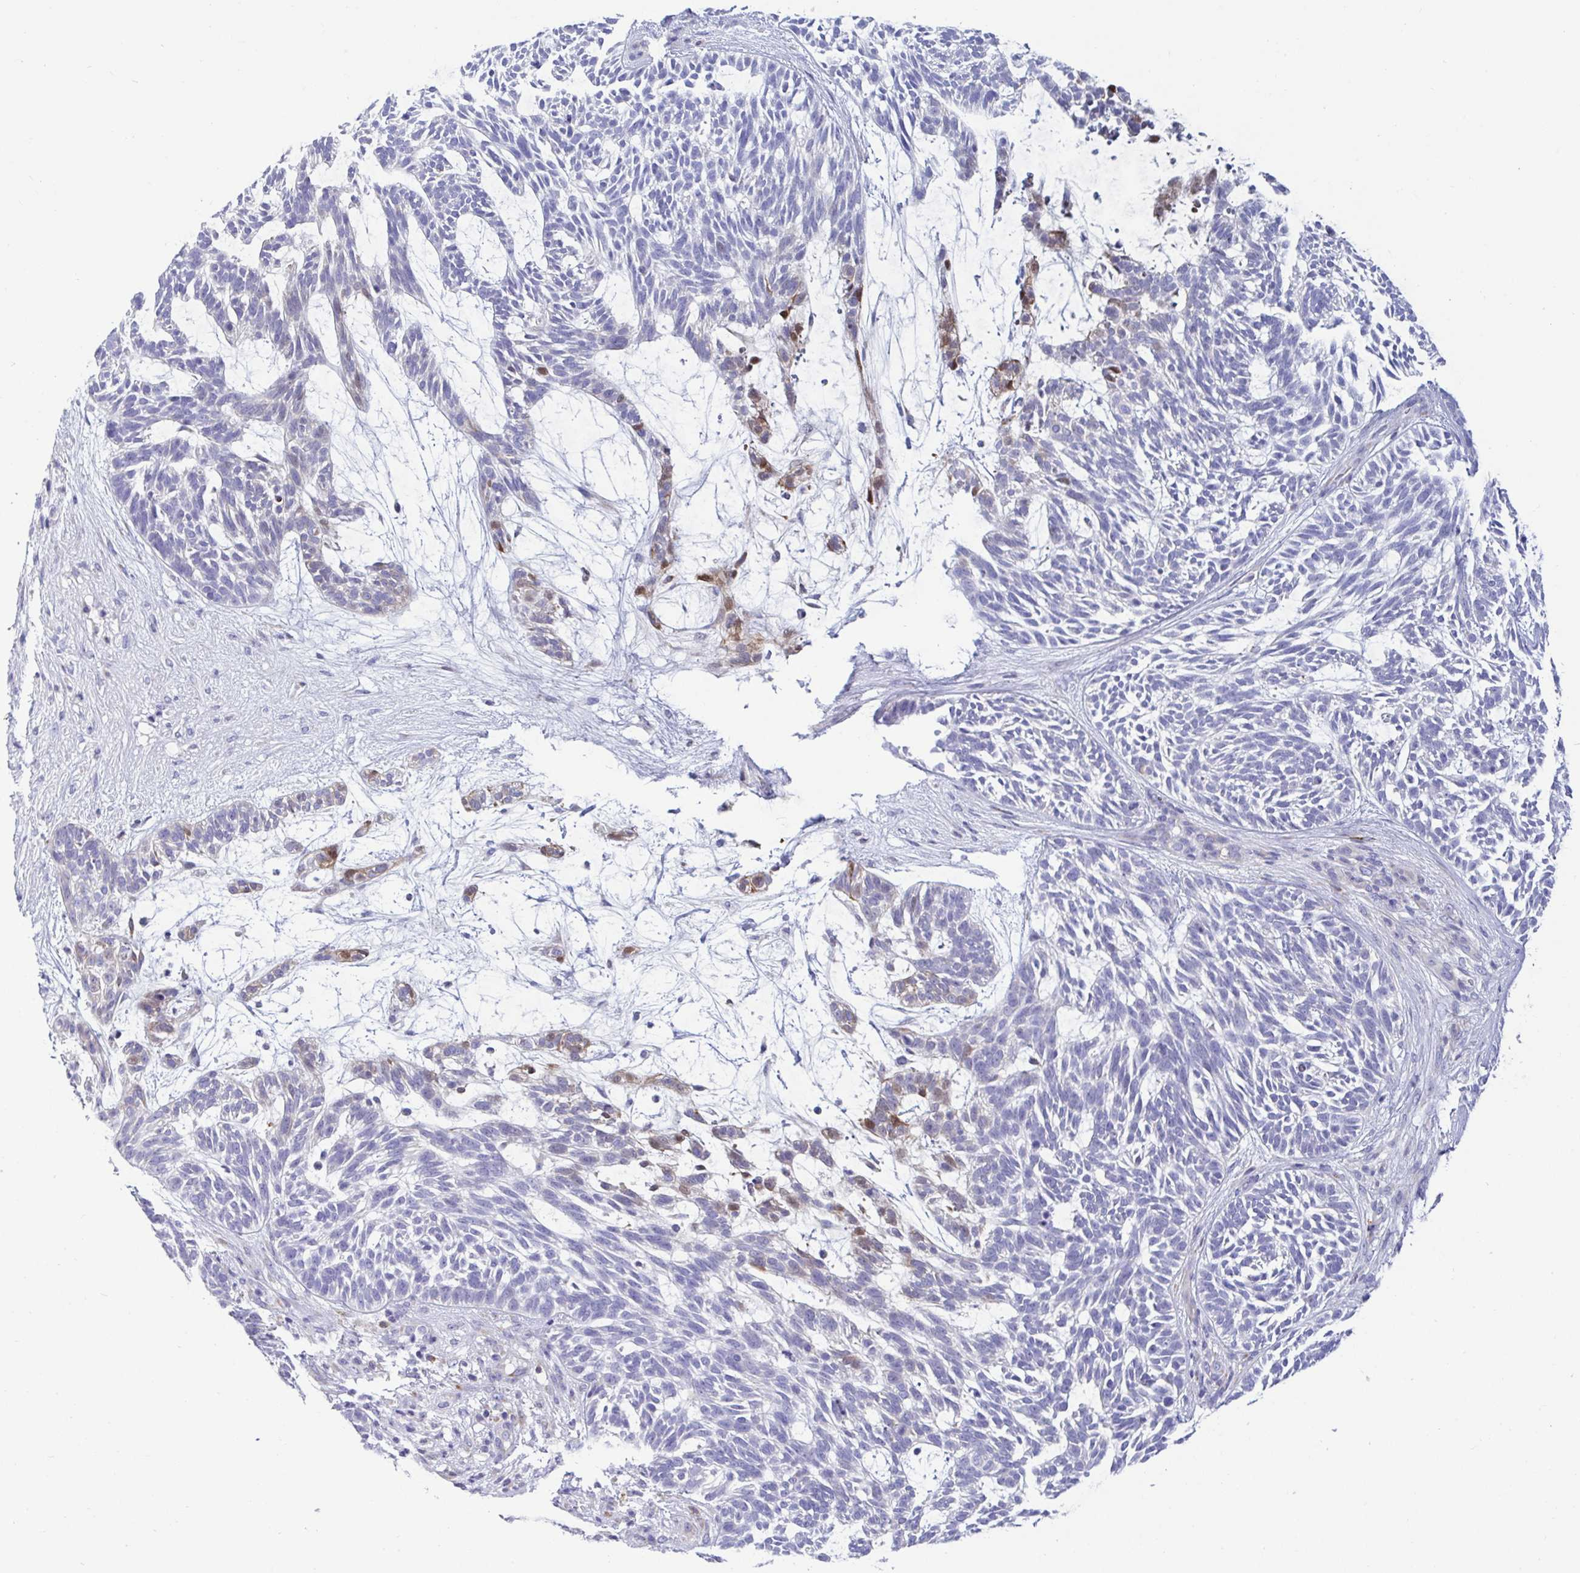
{"staining": {"intensity": "weak", "quantity": "<25%", "location": "cytoplasmic/membranous"}, "tissue": "skin cancer", "cell_type": "Tumor cells", "image_type": "cancer", "snomed": [{"axis": "morphology", "description": "Basal cell carcinoma"}, {"axis": "topography", "description": "Skin"}, {"axis": "topography", "description": "Skin, foot"}], "caption": "High magnification brightfield microscopy of skin cancer (basal cell carcinoma) stained with DAB (3,3'-diaminobenzidine) (brown) and counterstained with hematoxylin (blue): tumor cells show no significant positivity.", "gene": "TFPI2", "patient": {"sex": "female", "age": 77}}